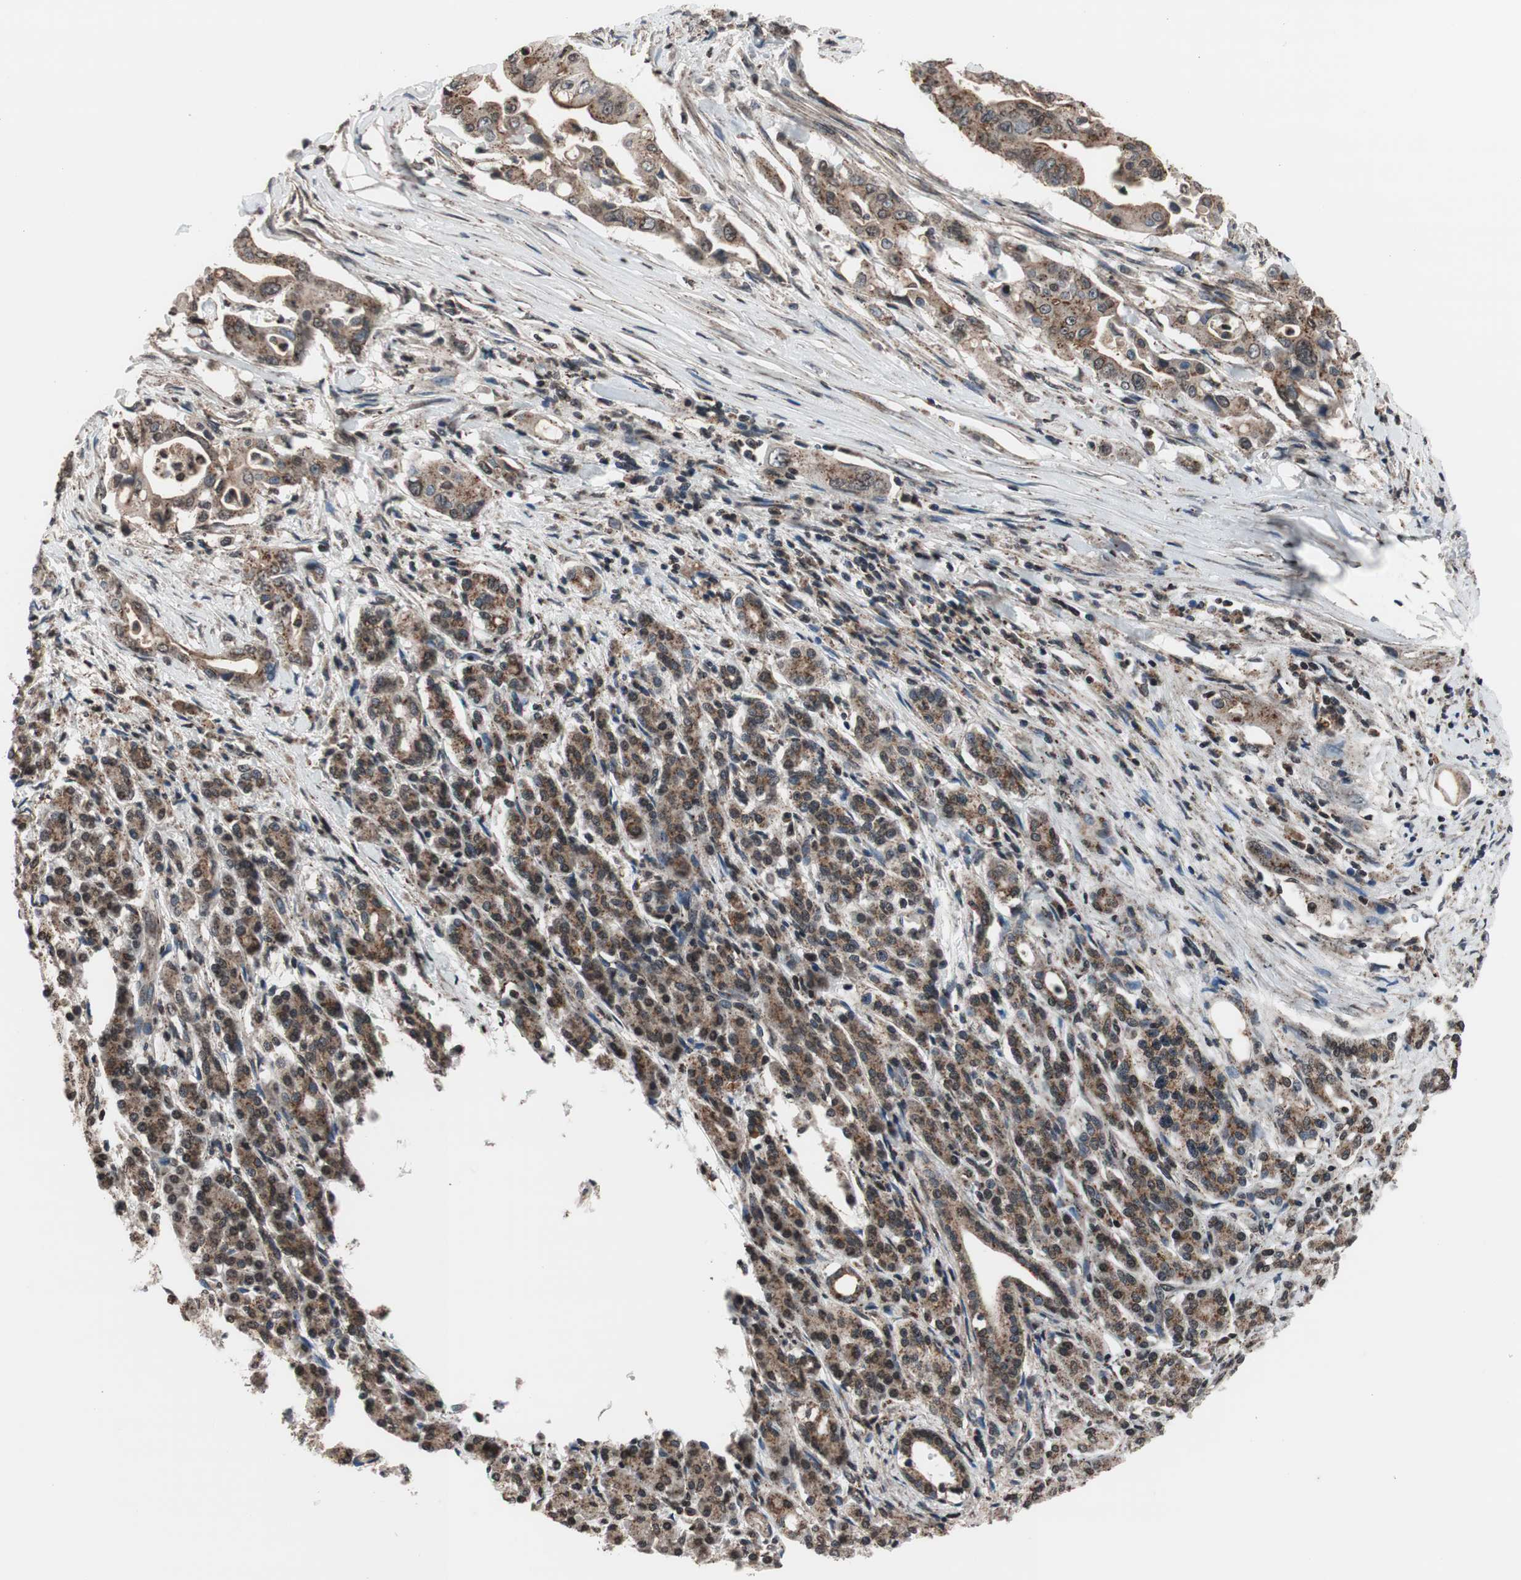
{"staining": {"intensity": "moderate", "quantity": ">75%", "location": "cytoplasmic/membranous"}, "tissue": "pancreatic cancer", "cell_type": "Tumor cells", "image_type": "cancer", "snomed": [{"axis": "morphology", "description": "Normal tissue, NOS"}, {"axis": "topography", "description": "Pancreas"}], "caption": "Tumor cells reveal medium levels of moderate cytoplasmic/membranous positivity in approximately >75% of cells in human pancreatic cancer.", "gene": "RFC1", "patient": {"sex": "male", "age": 42}}